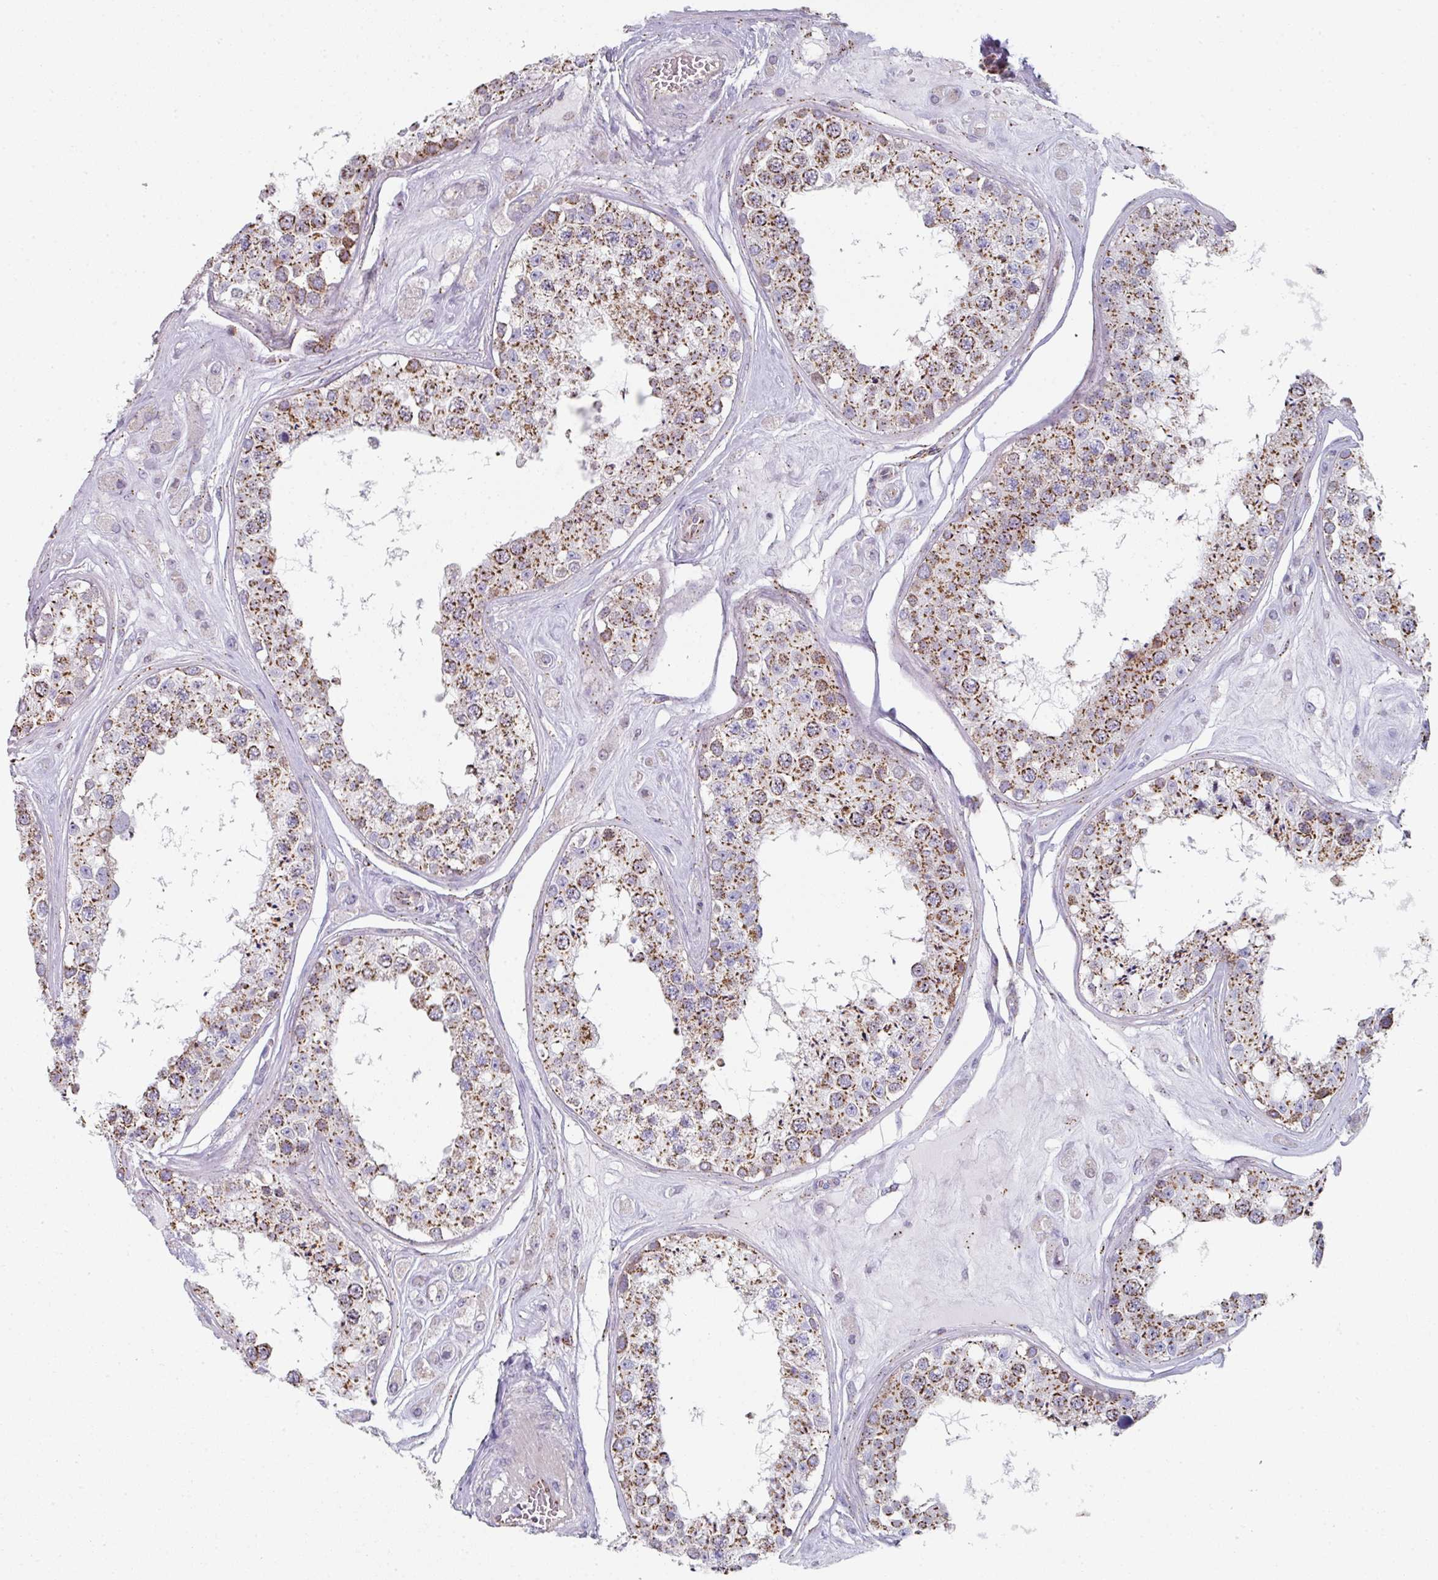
{"staining": {"intensity": "strong", "quantity": "25%-75%", "location": "cytoplasmic/membranous"}, "tissue": "testis", "cell_type": "Cells in seminiferous ducts", "image_type": "normal", "snomed": [{"axis": "morphology", "description": "Normal tissue, NOS"}, {"axis": "topography", "description": "Testis"}], "caption": "Protein staining demonstrates strong cytoplasmic/membranous positivity in about 25%-75% of cells in seminiferous ducts in benign testis.", "gene": "CCDC85B", "patient": {"sex": "male", "age": 25}}